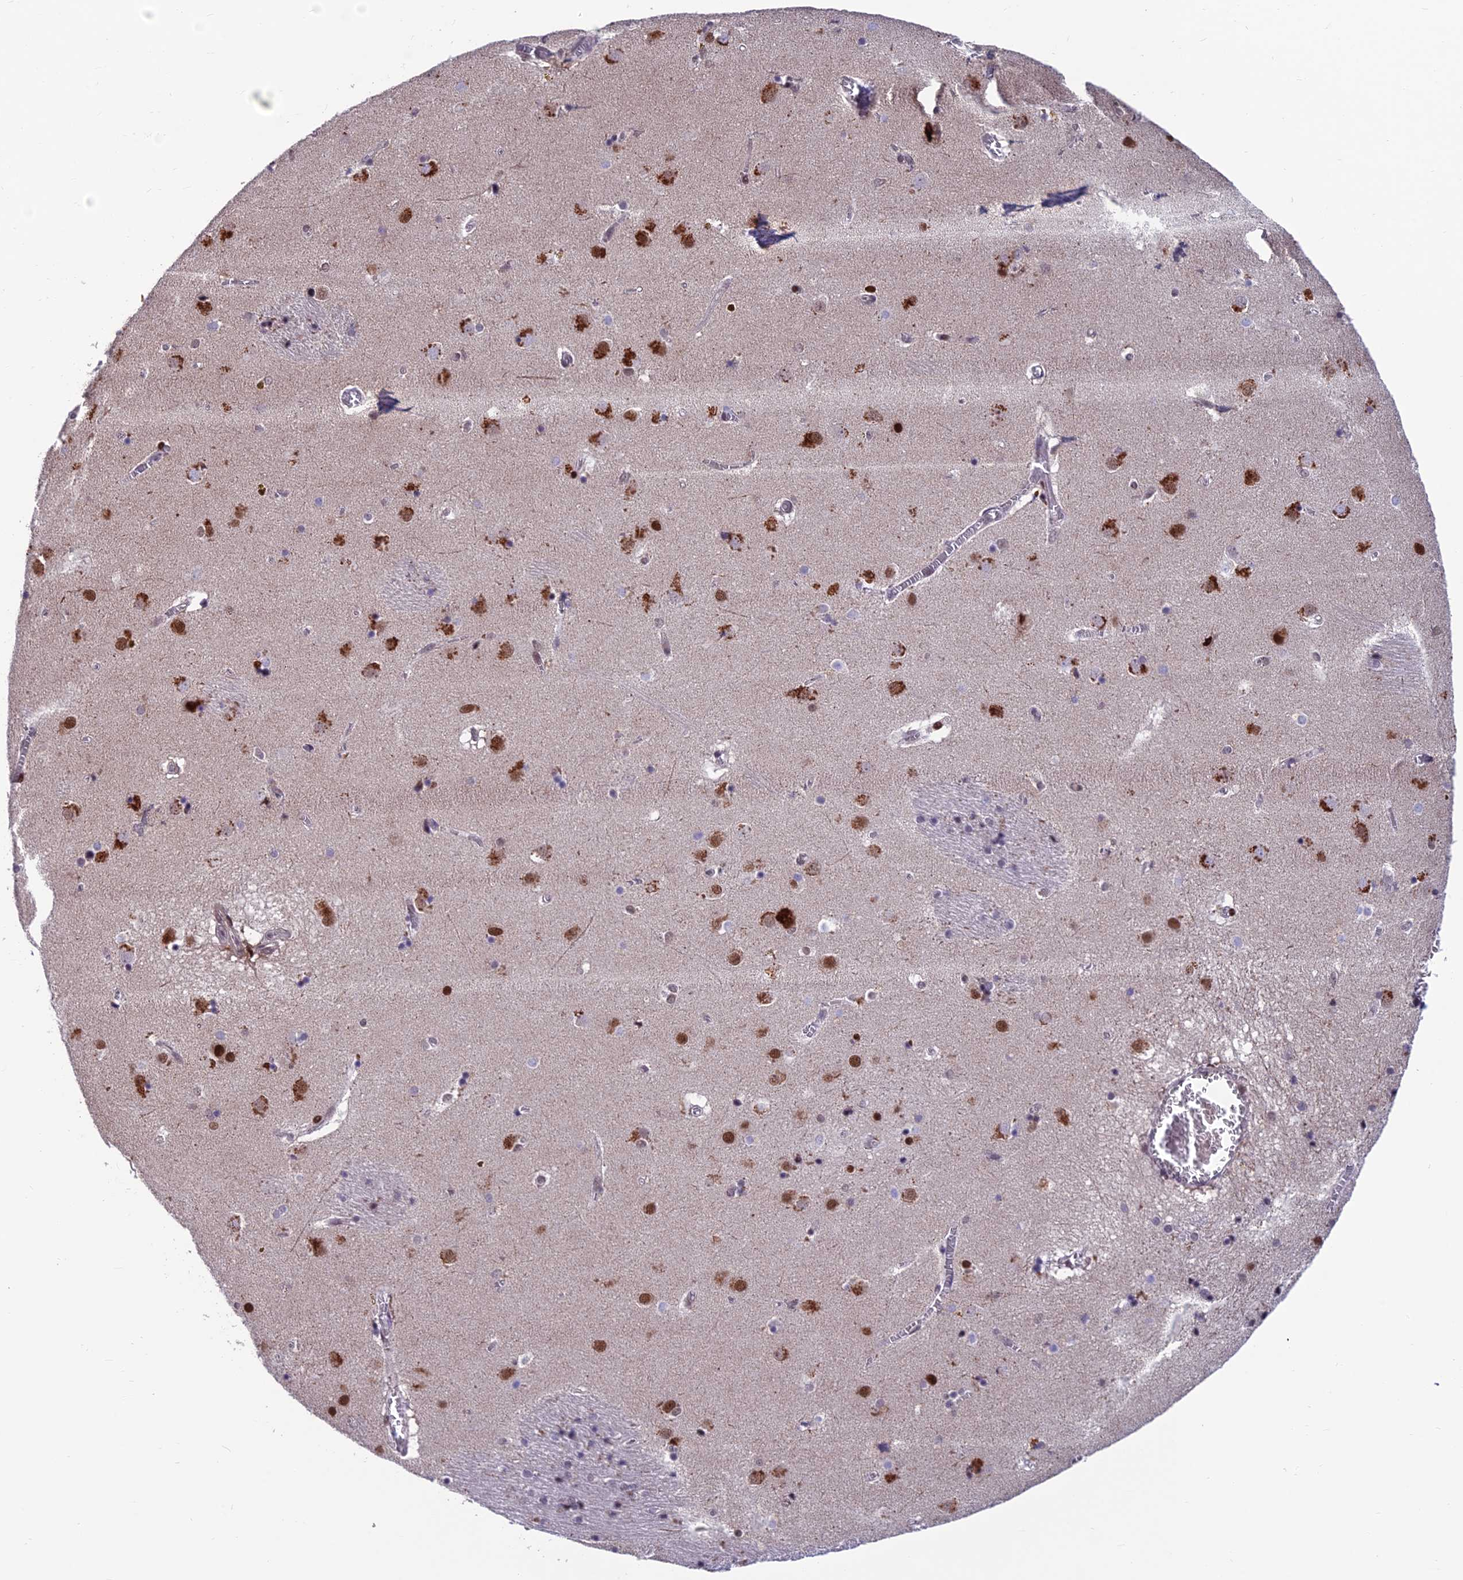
{"staining": {"intensity": "moderate", "quantity": "<25%", "location": "nuclear"}, "tissue": "caudate", "cell_type": "Glial cells", "image_type": "normal", "snomed": [{"axis": "morphology", "description": "Normal tissue, NOS"}, {"axis": "topography", "description": "Lateral ventricle wall"}], "caption": "About <25% of glial cells in normal human caudate show moderate nuclear protein positivity as visualized by brown immunohistochemical staining.", "gene": "KIAA1191", "patient": {"sex": "male", "age": 70}}